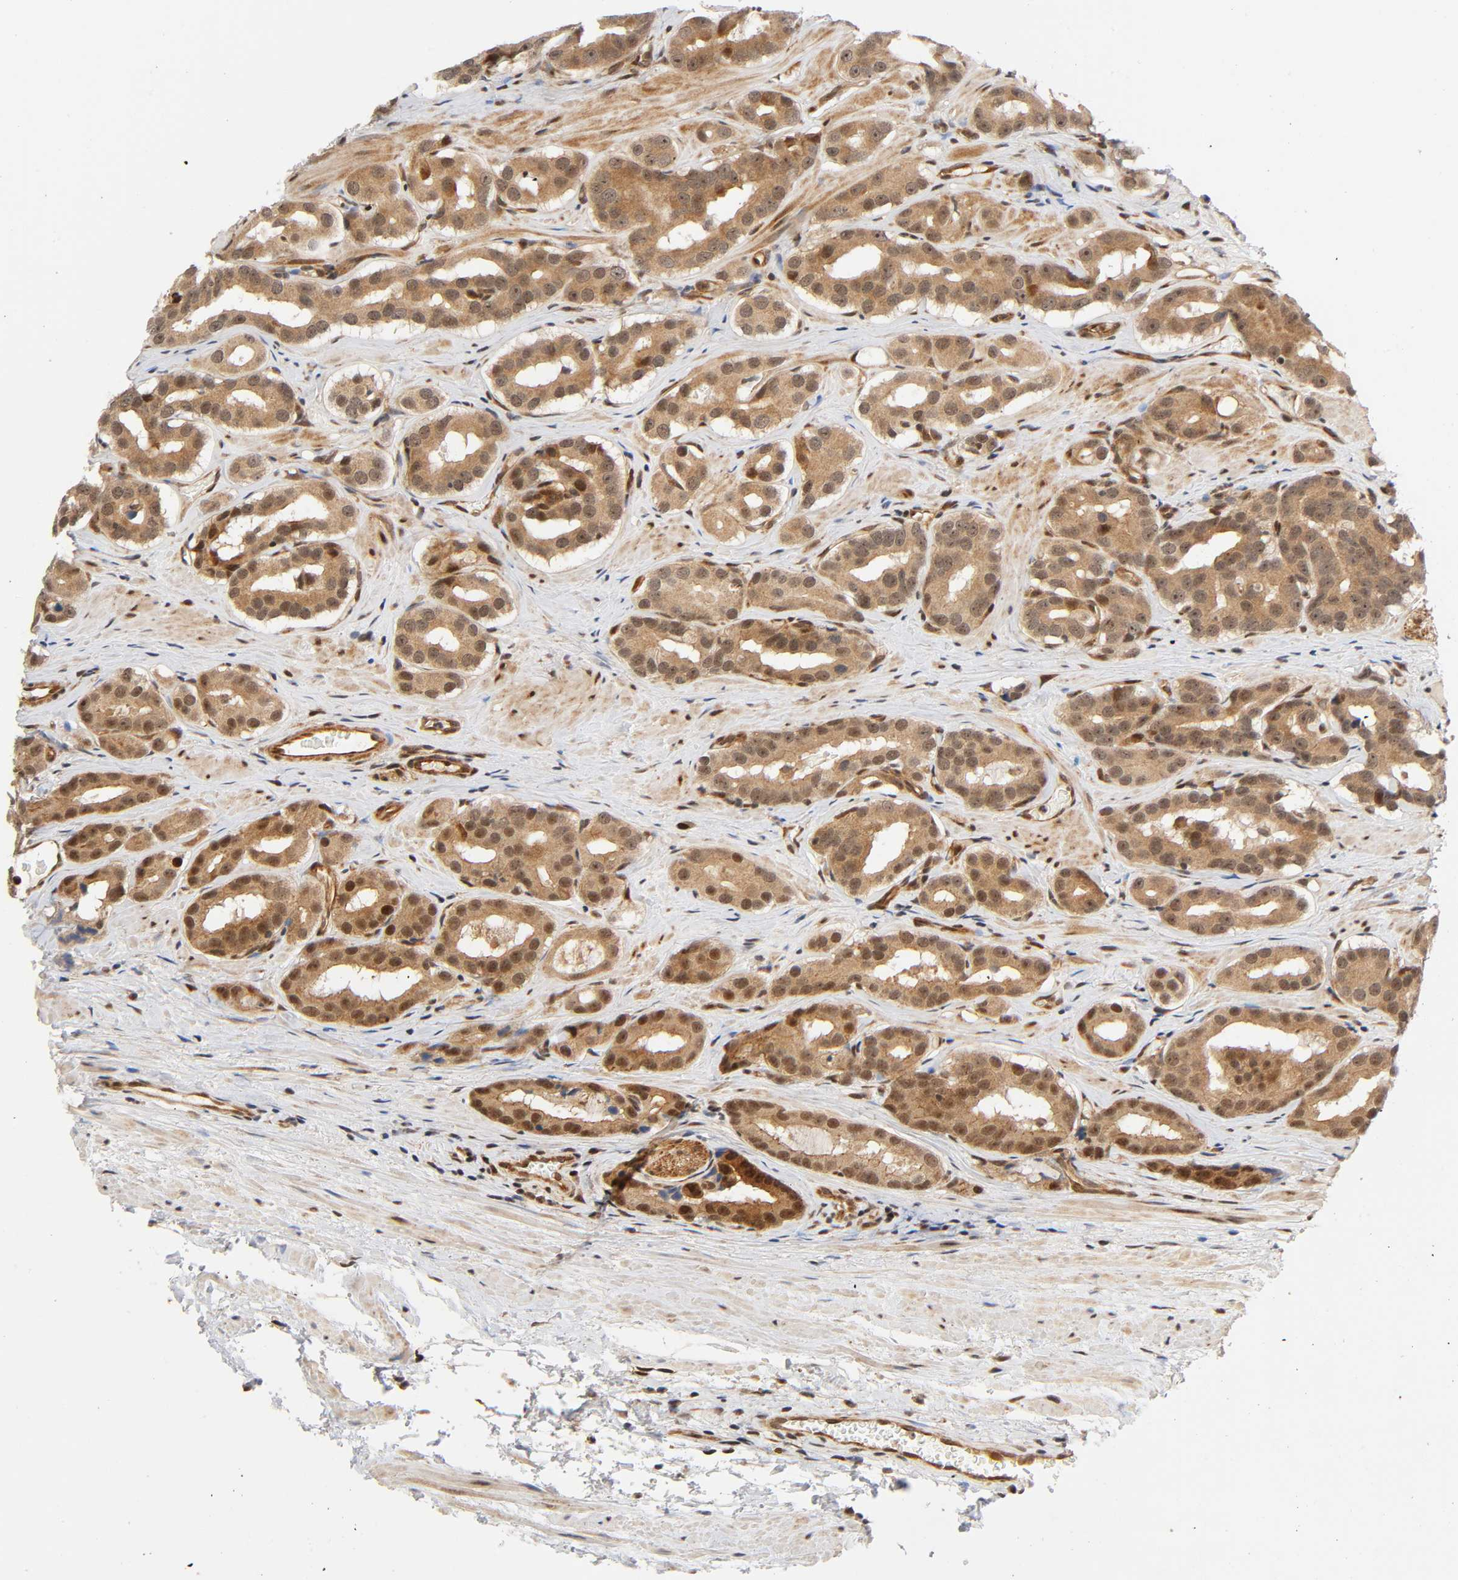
{"staining": {"intensity": "moderate", "quantity": ">75%", "location": "cytoplasmic/membranous,nuclear"}, "tissue": "prostate cancer", "cell_type": "Tumor cells", "image_type": "cancer", "snomed": [{"axis": "morphology", "description": "Adenocarcinoma, Low grade"}, {"axis": "topography", "description": "Prostate"}], "caption": "High-magnification brightfield microscopy of low-grade adenocarcinoma (prostate) stained with DAB (brown) and counterstained with hematoxylin (blue). tumor cells exhibit moderate cytoplasmic/membranous and nuclear expression is seen in about>75% of cells.", "gene": "IQCJ-SCHIP1", "patient": {"sex": "male", "age": 59}}